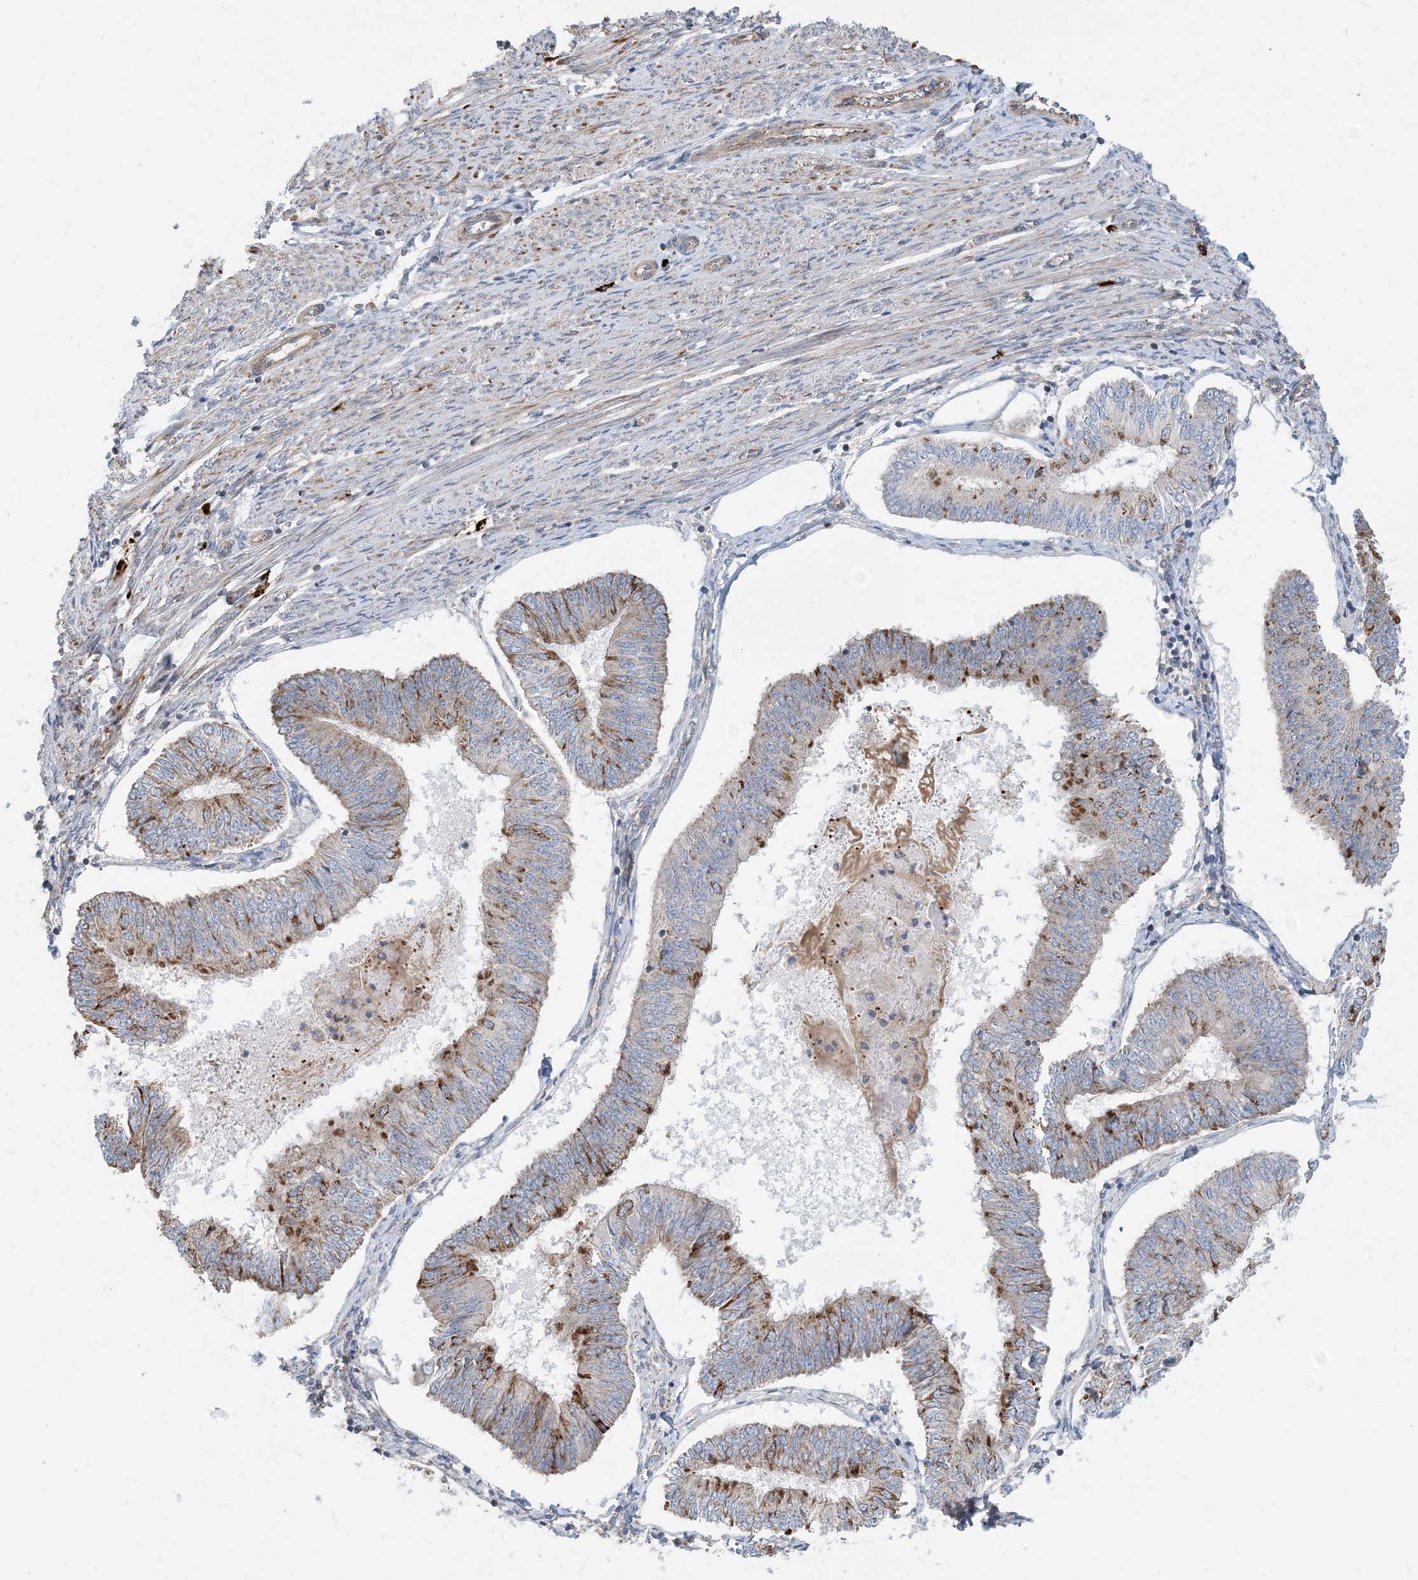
{"staining": {"intensity": "moderate", "quantity": "25%-75%", "location": "cytoplasmic/membranous"}, "tissue": "endometrial cancer", "cell_type": "Tumor cells", "image_type": "cancer", "snomed": [{"axis": "morphology", "description": "Adenocarcinoma, NOS"}, {"axis": "topography", "description": "Endometrium"}], "caption": "Human endometrial cancer (adenocarcinoma) stained with a protein marker exhibits moderate staining in tumor cells.", "gene": "PCDHGA1", "patient": {"sex": "female", "age": 58}}